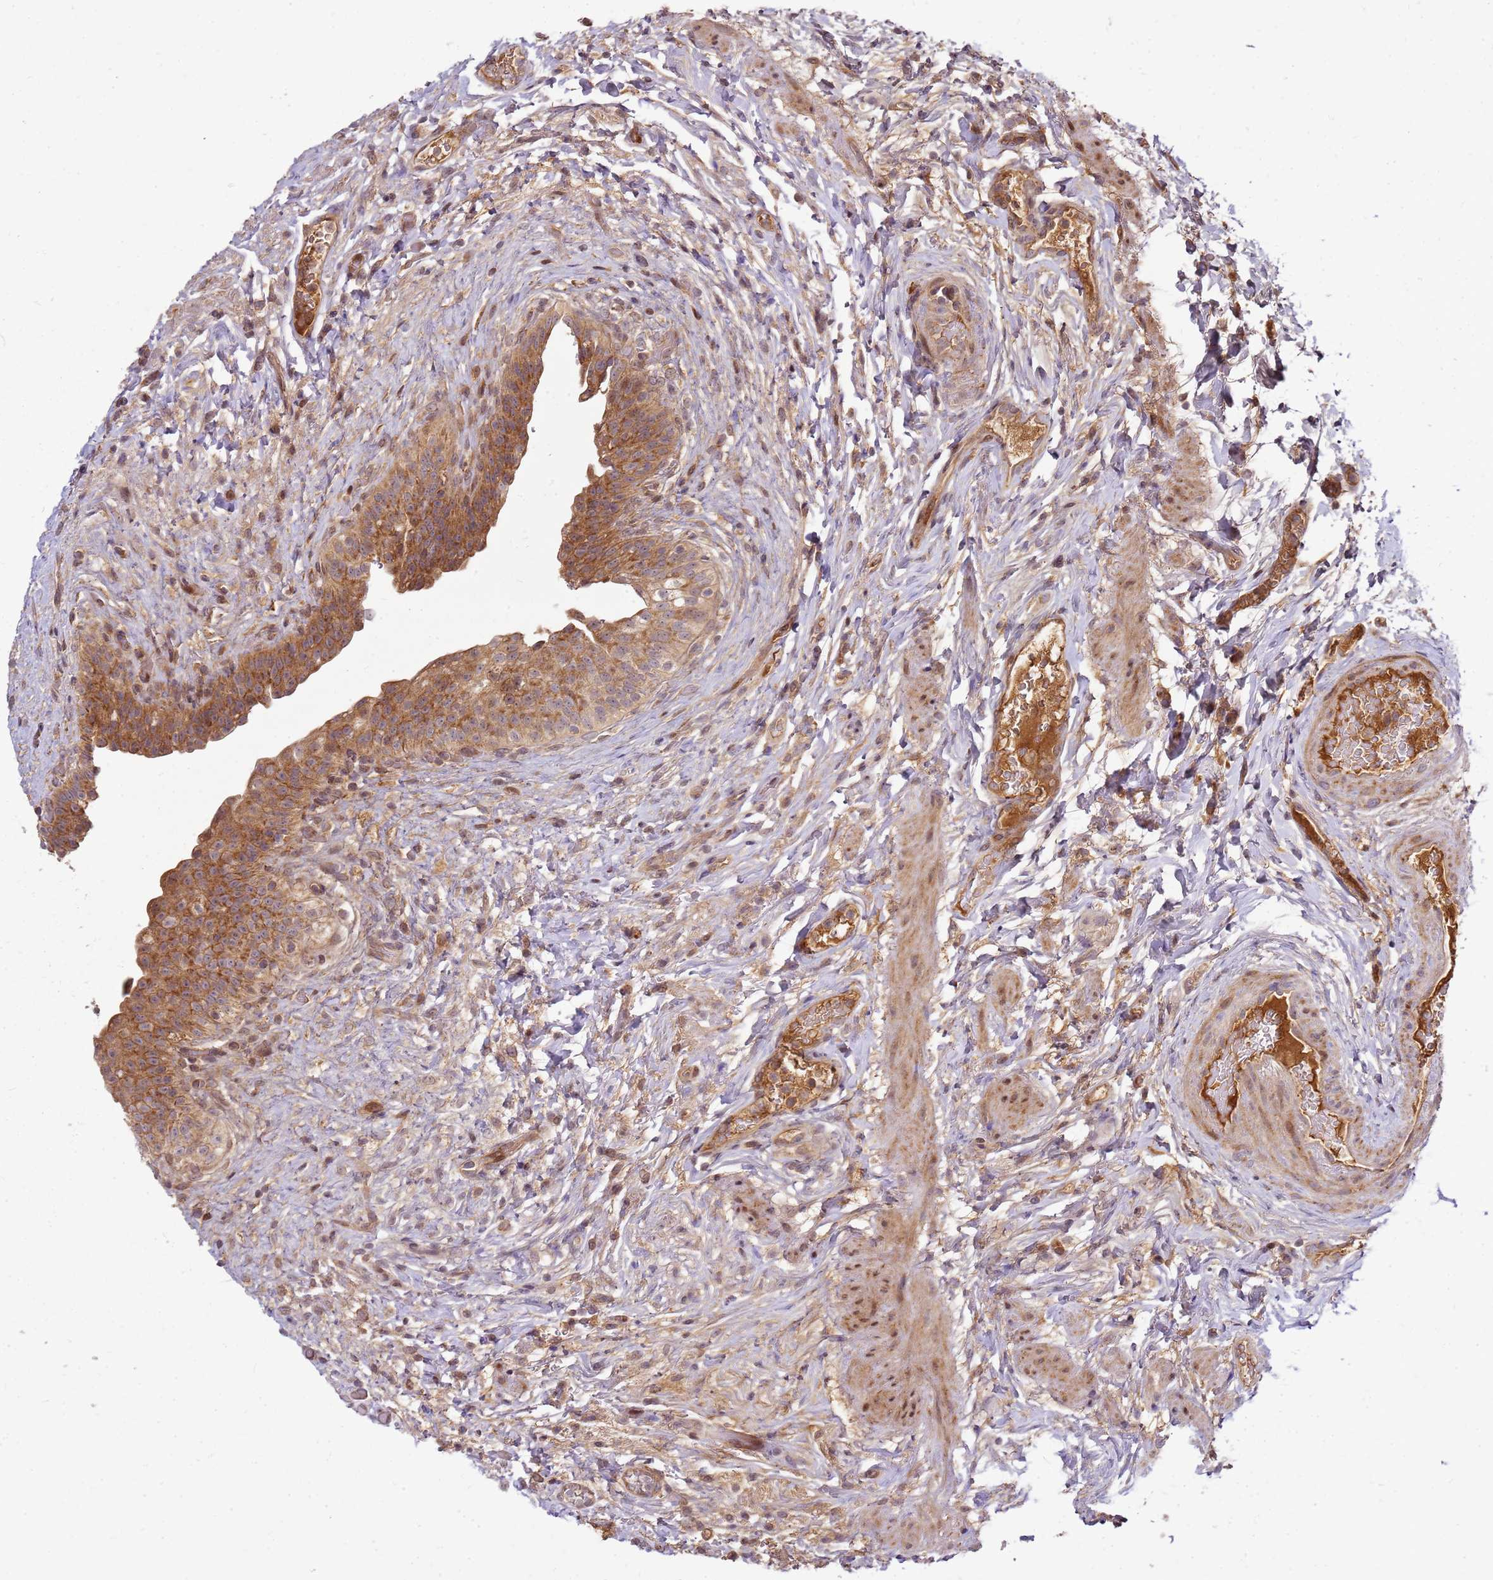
{"staining": {"intensity": "moderate", "quantity": ">75%", "location": "cytoplasmic/membranous"}, "tissue": "urinary bladder", "cell_type": "Urothelial cells", "image_type": "normal", "snomed": [{"axis": "morphology", "description": "Normal tissue, NOS"}, {"axis": "topography", "description": "Urinary bladder"}], "caption": "Protein staining of unremarkable urinary bladder exhibits moderate cytoplasmic/membranous staining in approximately >75% of urothelial cells.", "gene": "CCDC159", "patient": {"sex": "male", "age": 69}}